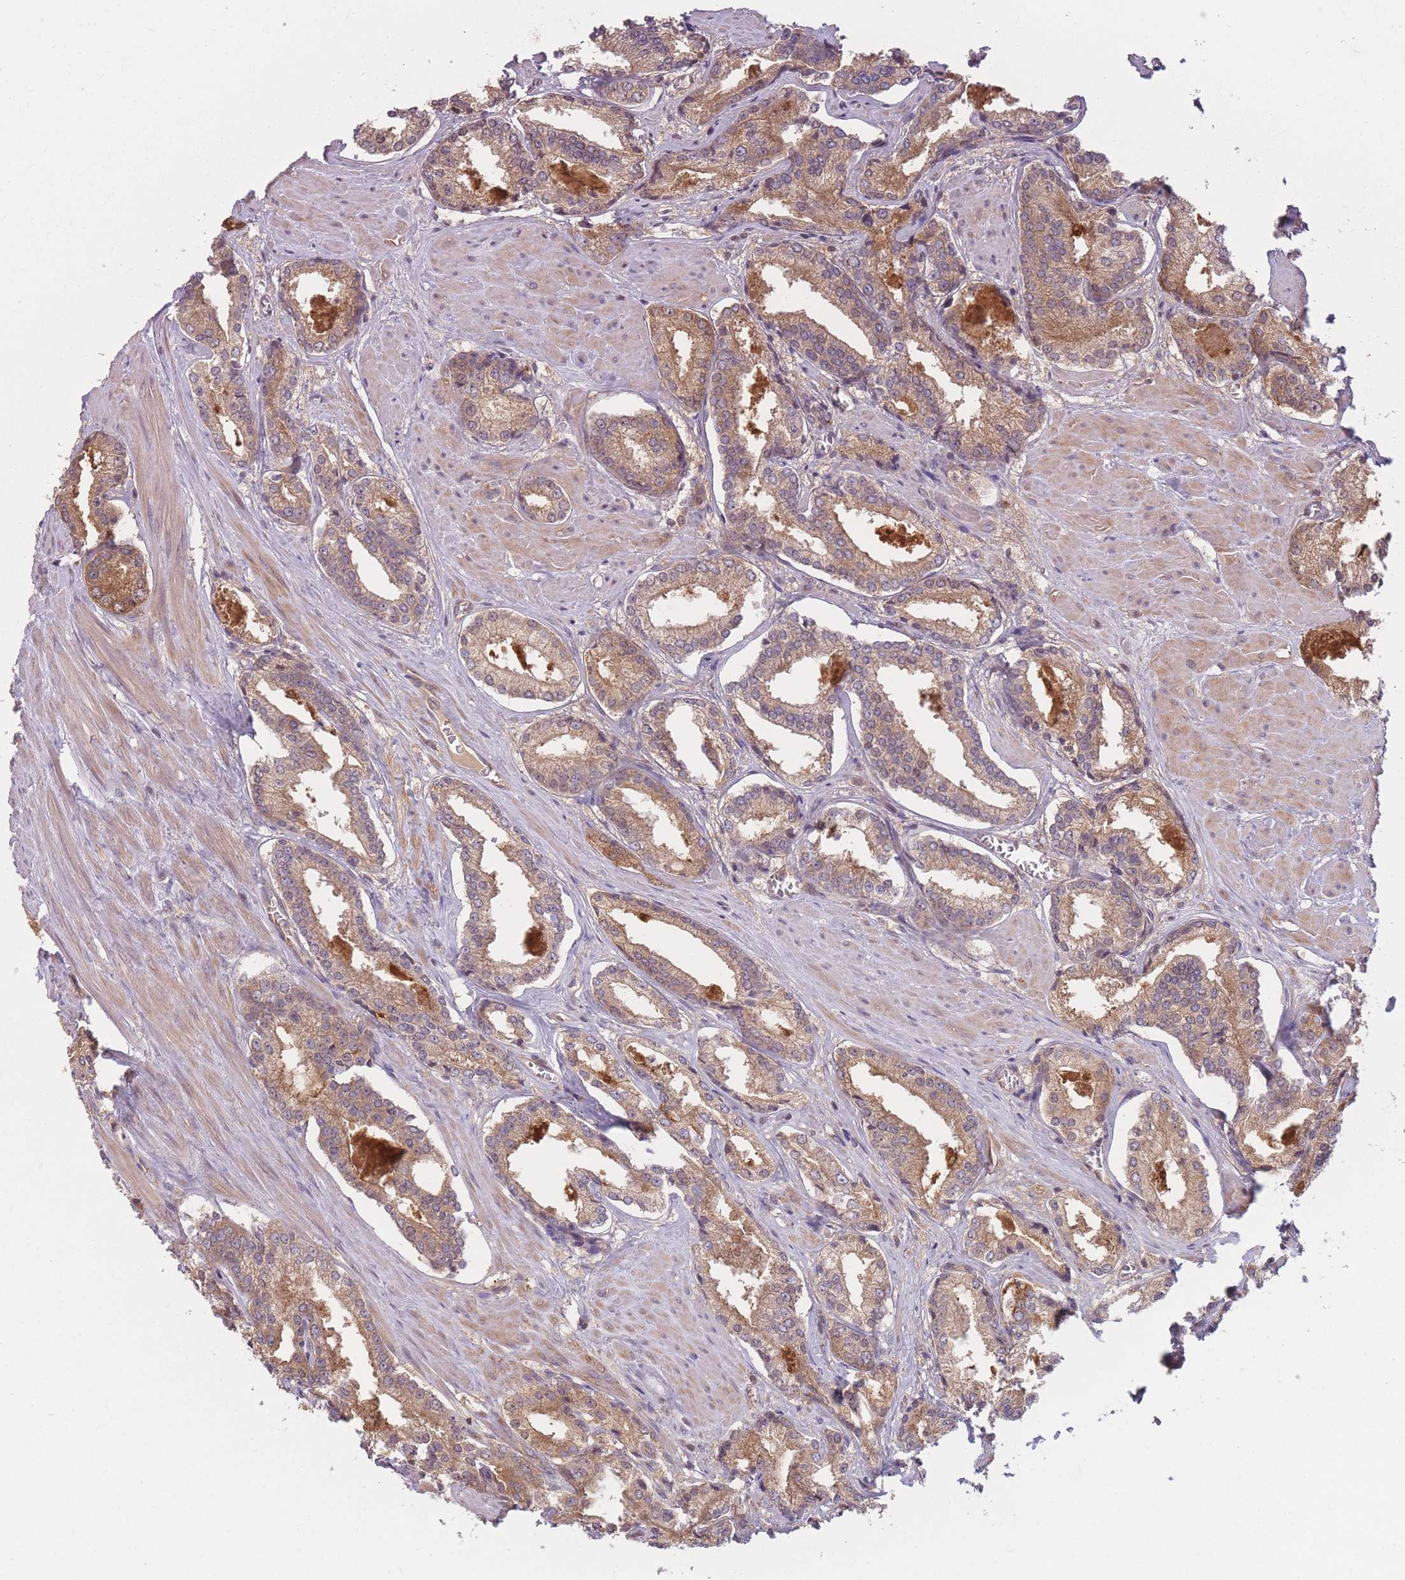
{"staining": {"intensity": "moderate", "quantity": ">75%", "location": "cytoplasmic/membranous"}, "tissue": "prostate cancer", "cell_type": "Tumor cells", "image_type": "cancer", "snomed": [{"axis": "morphology", "description": "Adenocarcinoma, Low grade"}, {"axis": "topography", "description": "Prostate"}], "caption": "This histopathology image exhibits immunohistochemistry (IHC) staining of prostate cancer (adenocarcinoma (low-grade)), with medium moderate cytoplasmic/membranous positivity in approximately >75% of tumor cells.", "gene": "WASHC2A", "patient": {"sex": "male", "age": 54}}